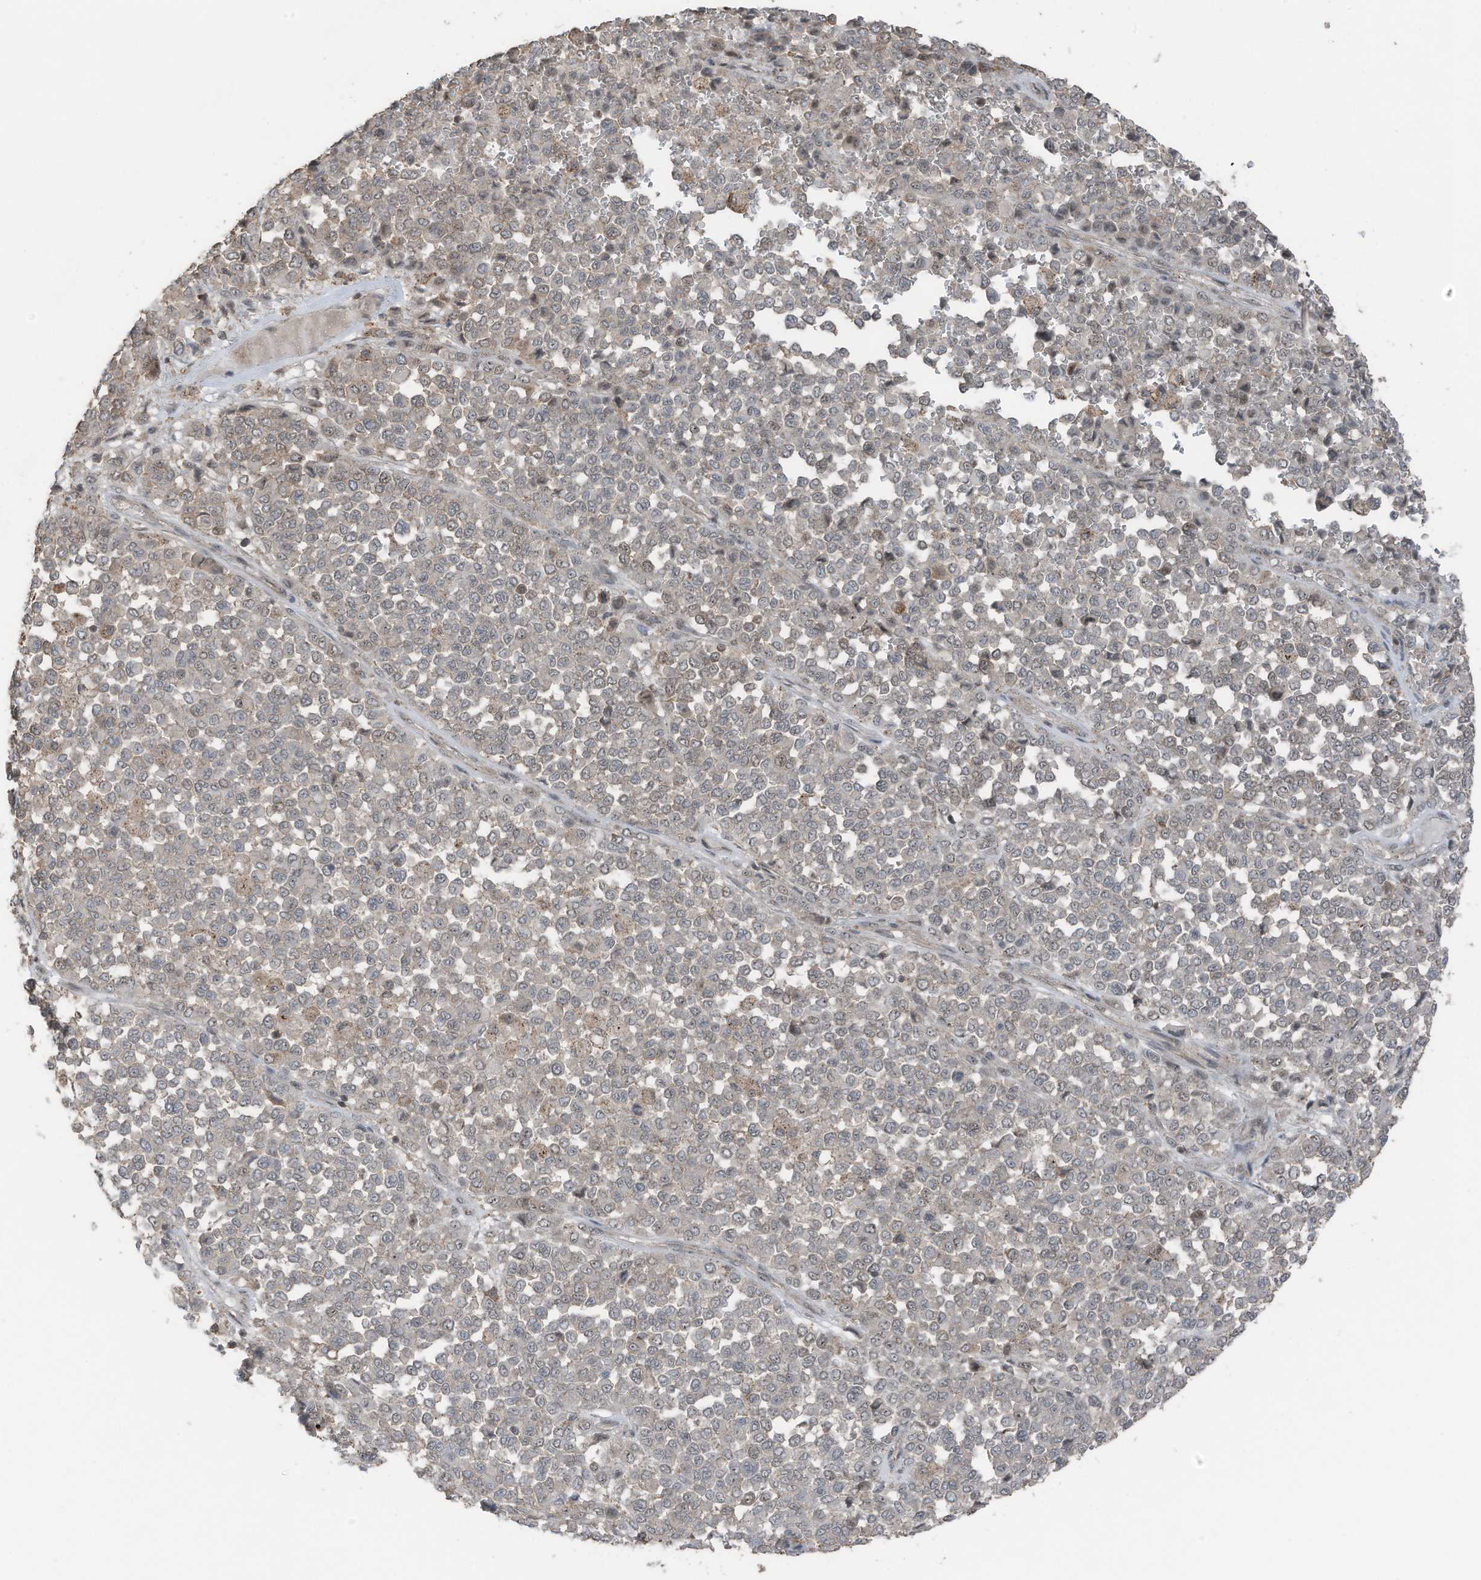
{"staining": {"intensity": "moderate", "quantity": "<25%", "location": "nuclear"}, "tissue": "melanoma", "cell_type": "Tumor cells", "image_type": "cancer", "snomed": [{"axis": "morphology", "description": "Malignant melanoma, Metastatic site"}, {"axis": "topography", "description": "Pancreas"}], "caption": "Immunohistochemistry photomicrograph of malignant melanoma (metastatic site) stained for a protein (brown), which demonstrates low levels of moderate nuclear staining in about <25% of tumor cells.", "gene": "UTP3", "patient": {"sex": "female", "age": 30}}